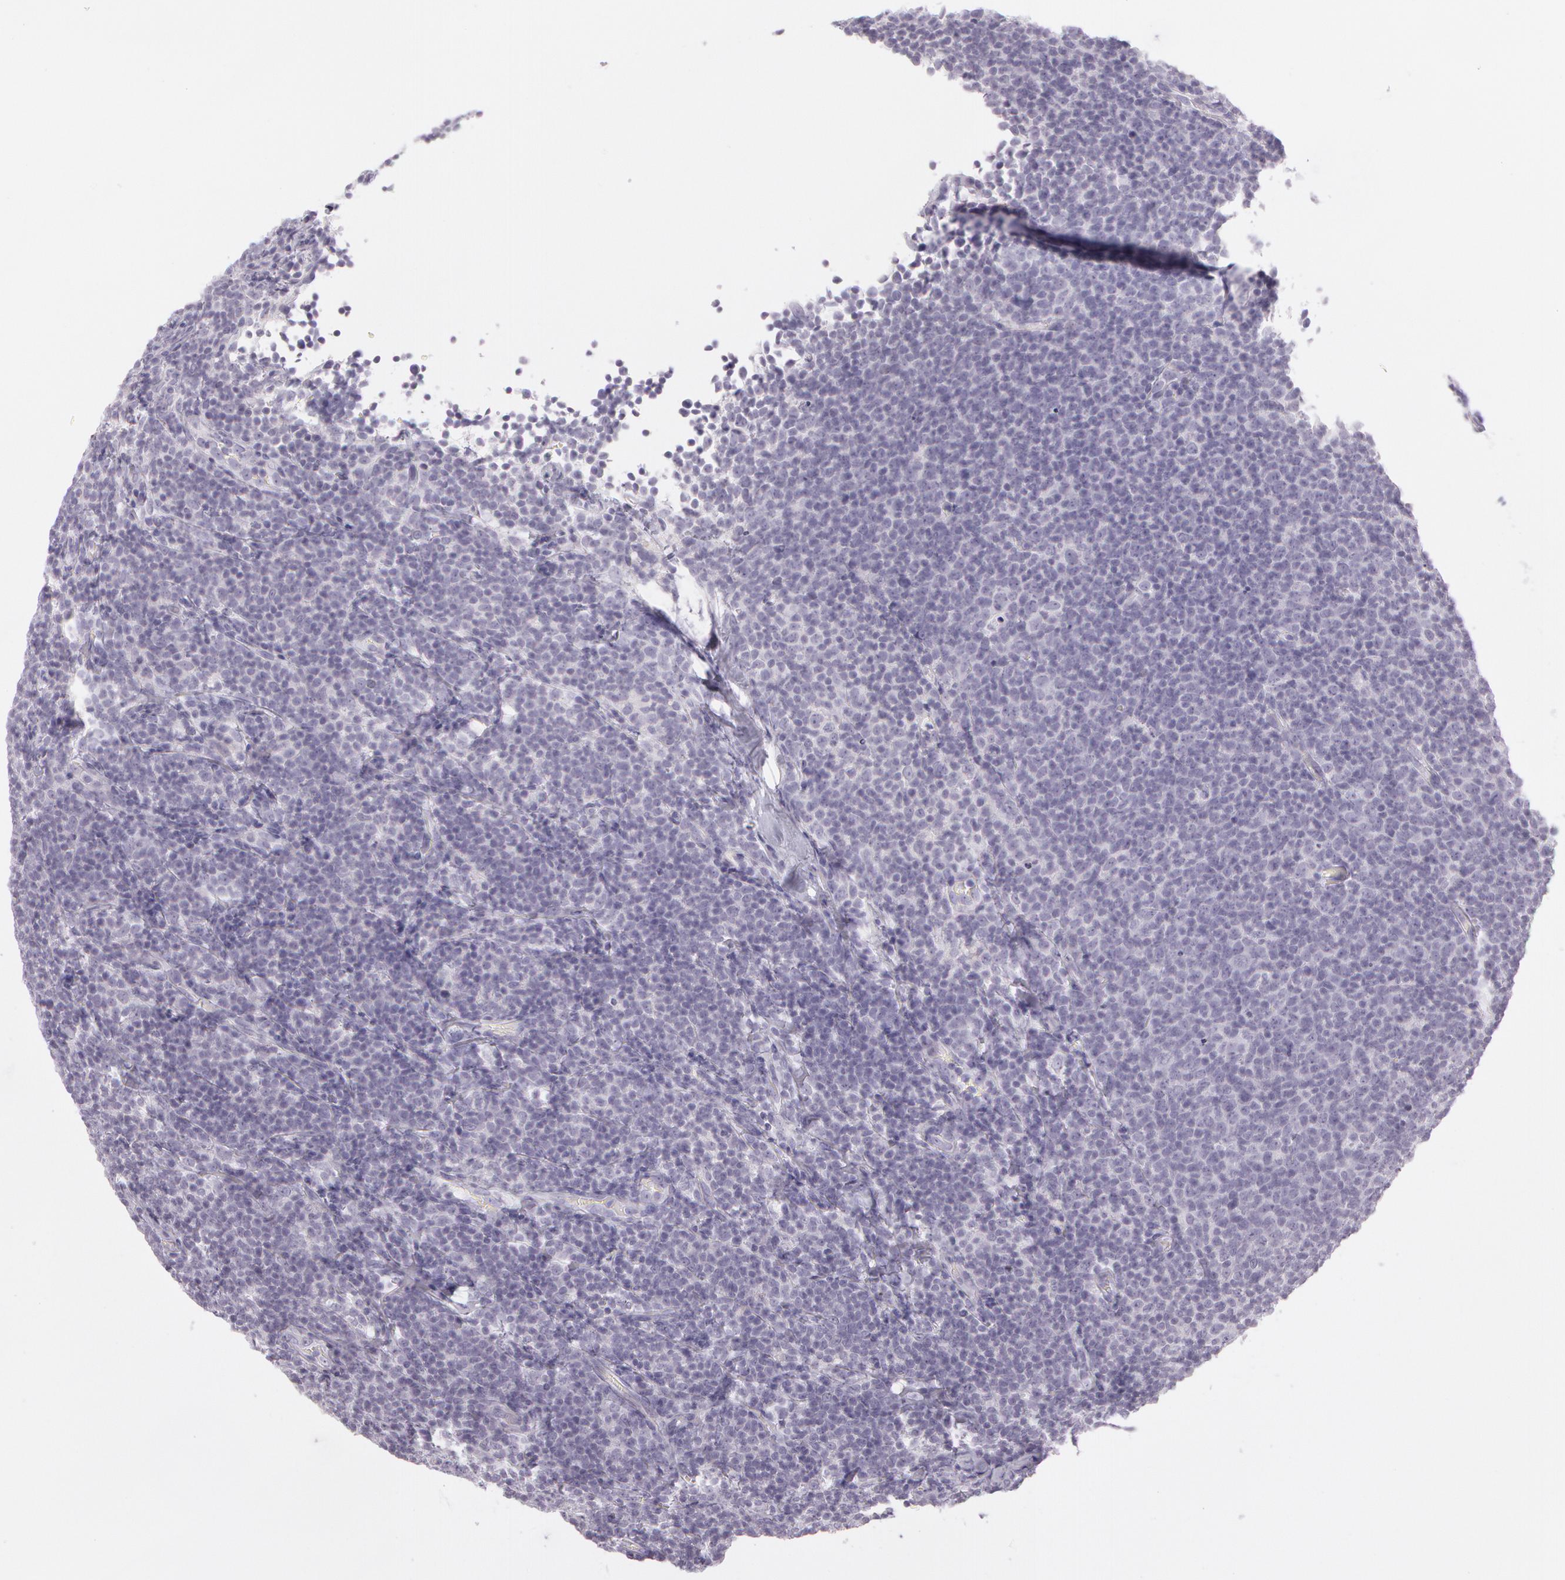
{"staining": {"intensity": "negative", "quantity": "none", "location": "none"}, "tissue": "lymphoma", "cell_type": "Tumor cells", "image_type": "cancer", "snomed": [{"axis": "morphology", "description": "Malignant lymphoma, non-Hodgkin's type, Low grade"}, {"axis": "topography", "description": "Lymph node"}], "caption": "IHC histopathology image of neoplastic tissue: malignant lymphoma, non-Hodgkin's type (low-grade) stained with DAB shows no significant protein positivity in tumor cells. Brightfield microscopy of immunohistochemistry (IHC) stained with DAB (3,3'-diaminobenzidine) (brown) and hematoxylin (blue), captured at high magnification.", "gene": "OTC", "patient": {"sex": "male", "age": 74}}